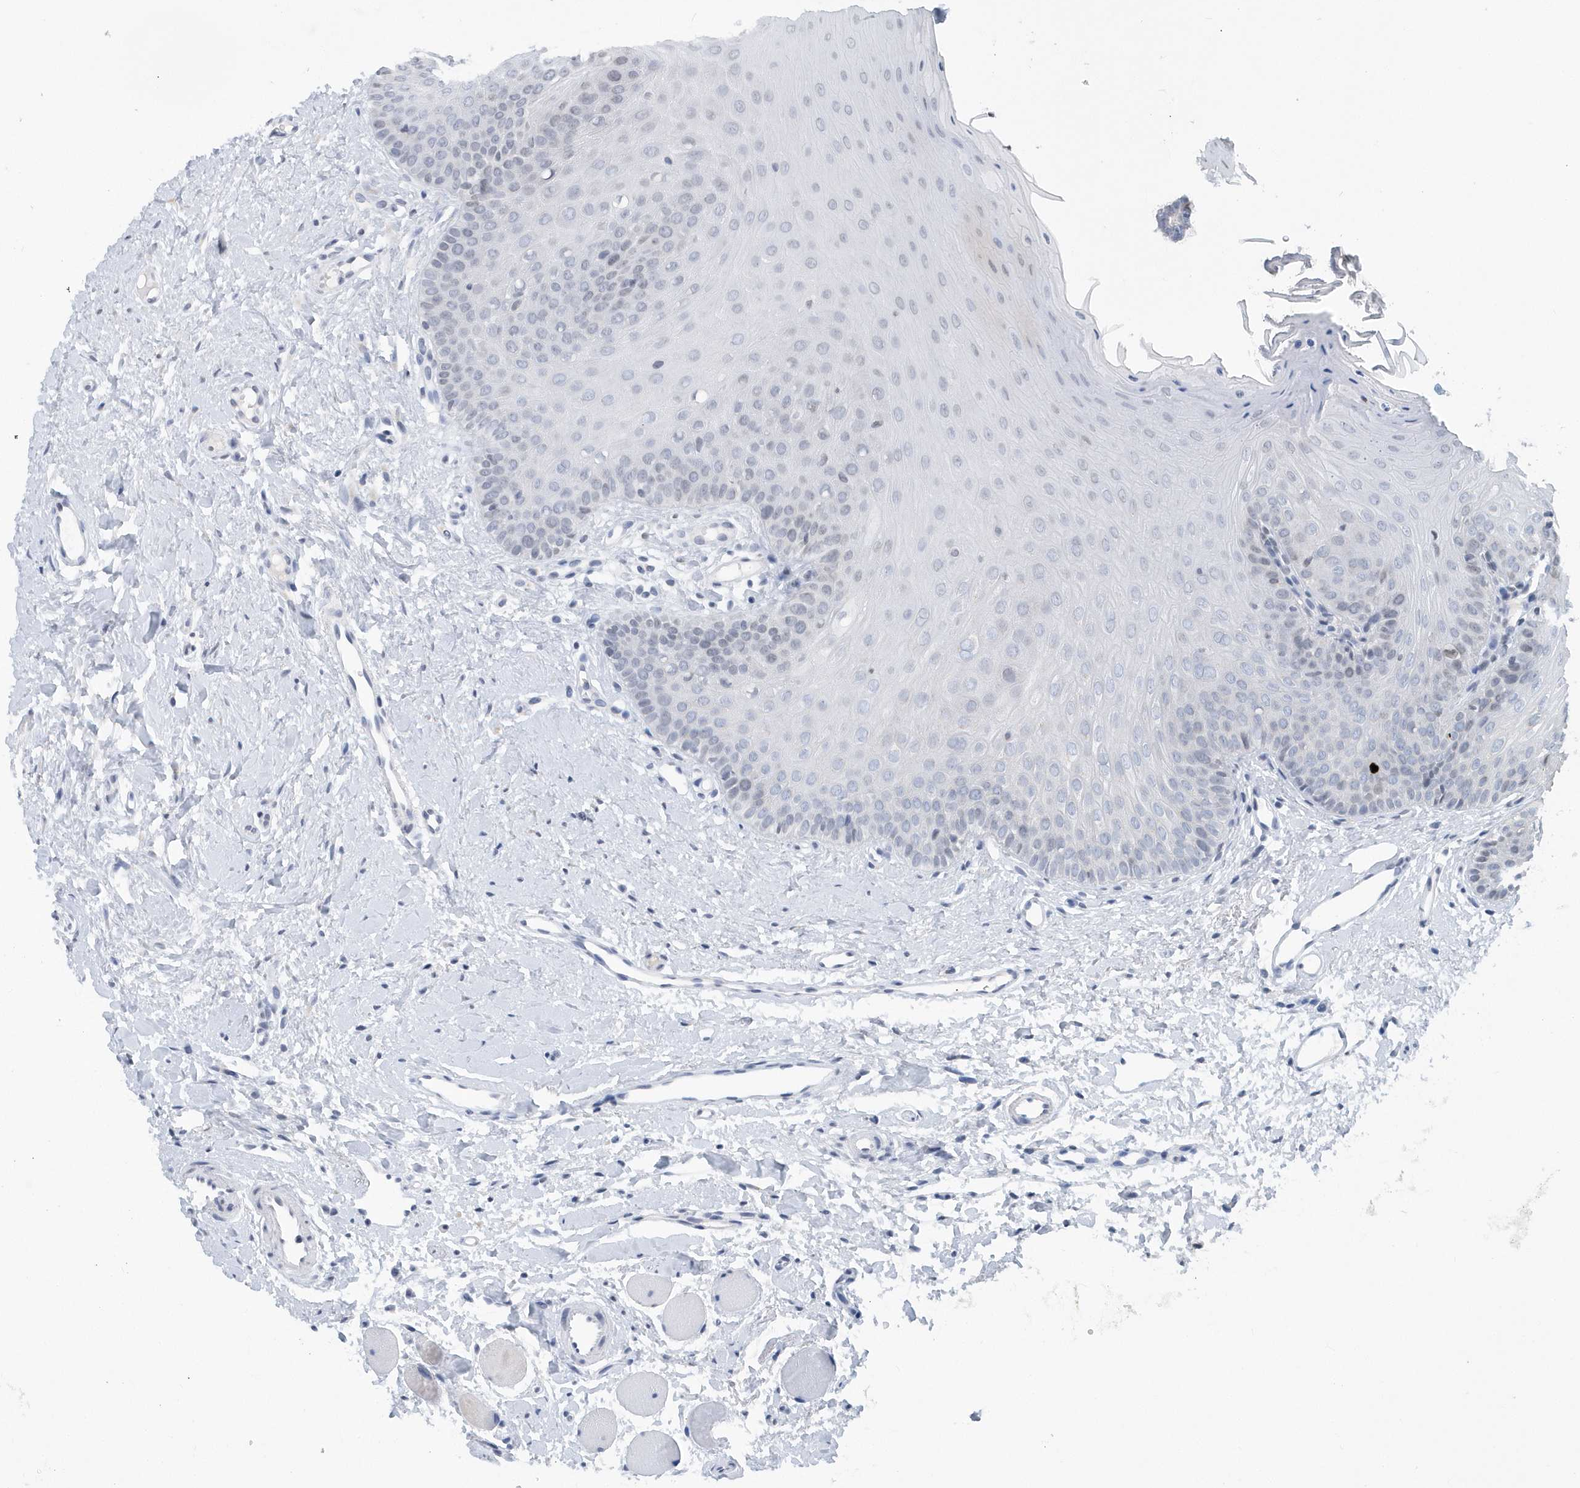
{"staining": {"intensity": "negative", "quantity": "none", "location": "none"}, "tissue": "oral mucosa", "cell_type": "Squamous epithelial cells", "image_type": "normal", "snomed": [{"axis": "morphology", "description": "Normal tissue, NOS"}, {"axis": "topography", "description": "Oral tissue"}], "caption": "Immunohistochemistry (IHC) micrograph of normal oral mucosa stained for a protein (brown), which displays no positivity in squamous epithelial cells. The staining is performed using DAB brown chromogen with nuclei counter-stained in using hematoxylin.", "gene": "VWA5B2", "patient": {"sex": "female", "age": 68}}